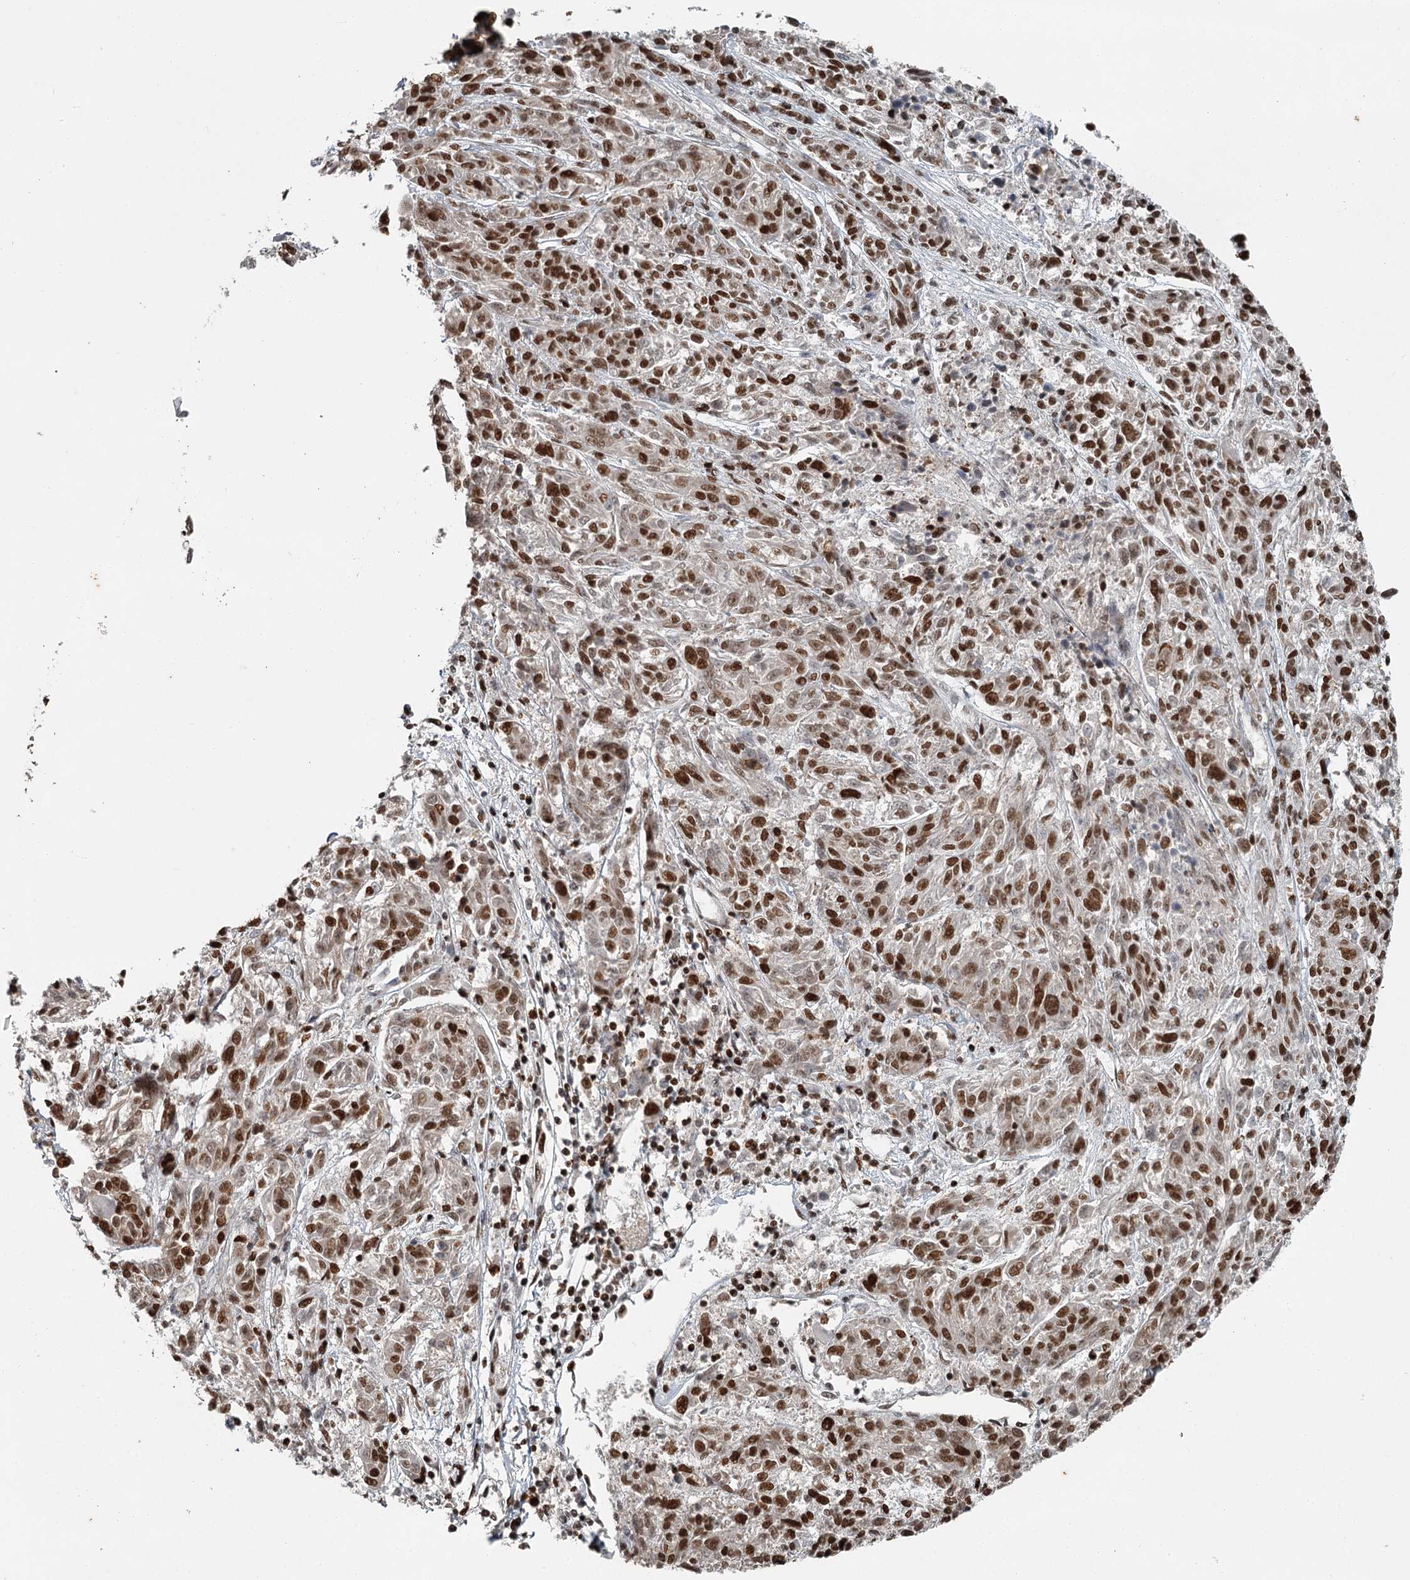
{"staining": {"intensity": "strong", "quantity": "25%-75%", "location": "nuclear"}, "tissue": "melanoma", "cell_type": "Tumor cells", "image_type": "cancer", "snomed": [{"axis": "morphology", "description": "Malignant melanoma, NOS"}, {"axis": "topography", "description": "Skin"}], "caption": "Immunohistochemical staining of human malignant melanoma shows high levels of strong nuclear protein positivity in approximately 25%-75% of tumor cells. (brown staining indicates protein expression, while blue staining denotes nuclei).", "gene": "RBBP7", "patient": {"sex": "male", "age": 53}}